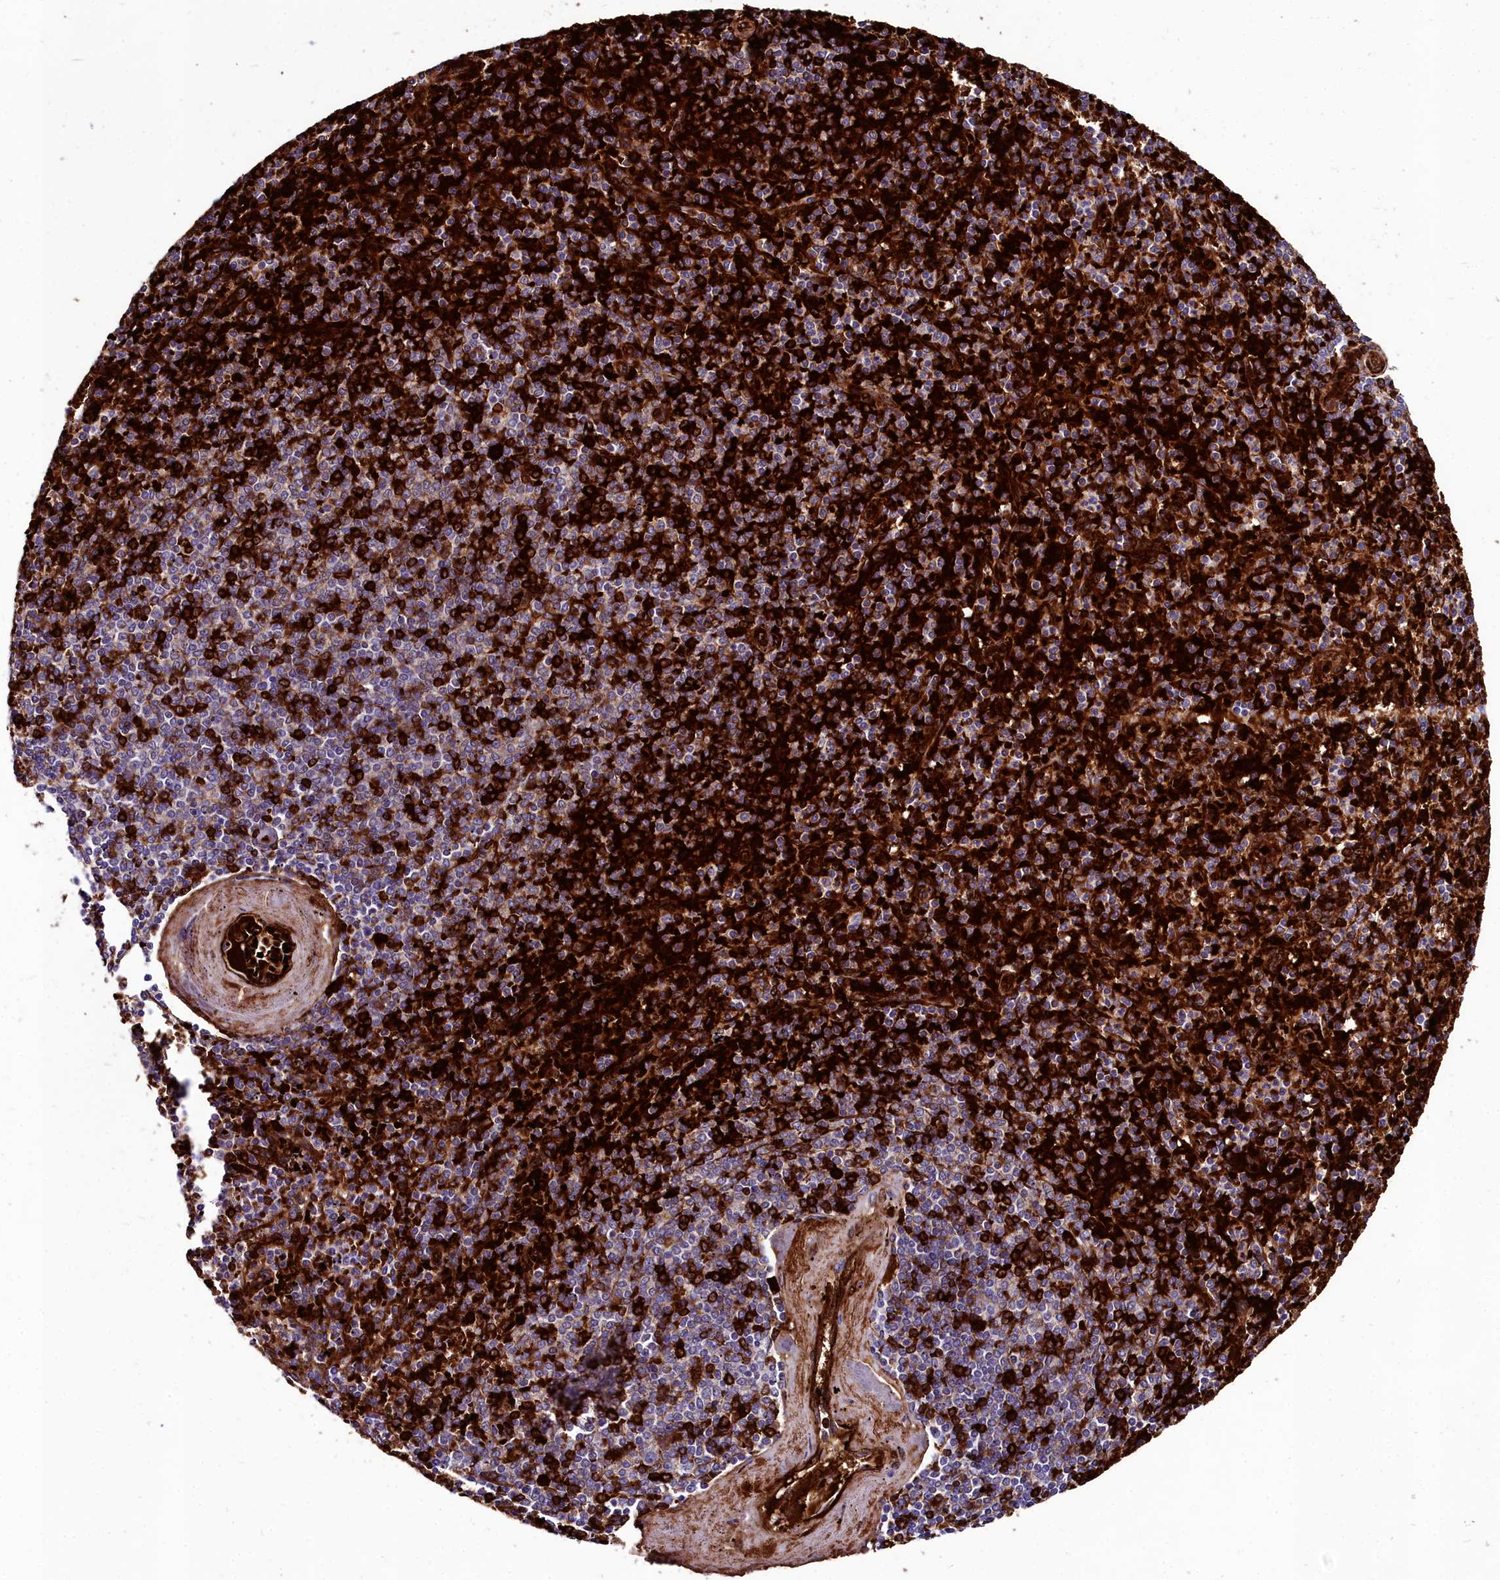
{"staining": {"intensity": "strong", "quantity": "<25%", "location": "cytoplasmic/membranous"}, "tissue": "spleen", "cell_type": "Cells in red pulp", "image_type": "normal", "snomed": [{"axis": "morphology", "description": "Normal tissue, NOS"}, {"axis": "topography", "description": "Spleen"}], "caption": "Immunohistochemical staining of unremarkable human spleen demonstrates <25% levels of strong cytoplasmic/membranous protein expression in approximately <25% of cells in red pulp. (DAB = brown stain, brightfield microscopy at high magnification).", "gene": "CYP4F11", "patient": {"sex": "male", "age": 82}}